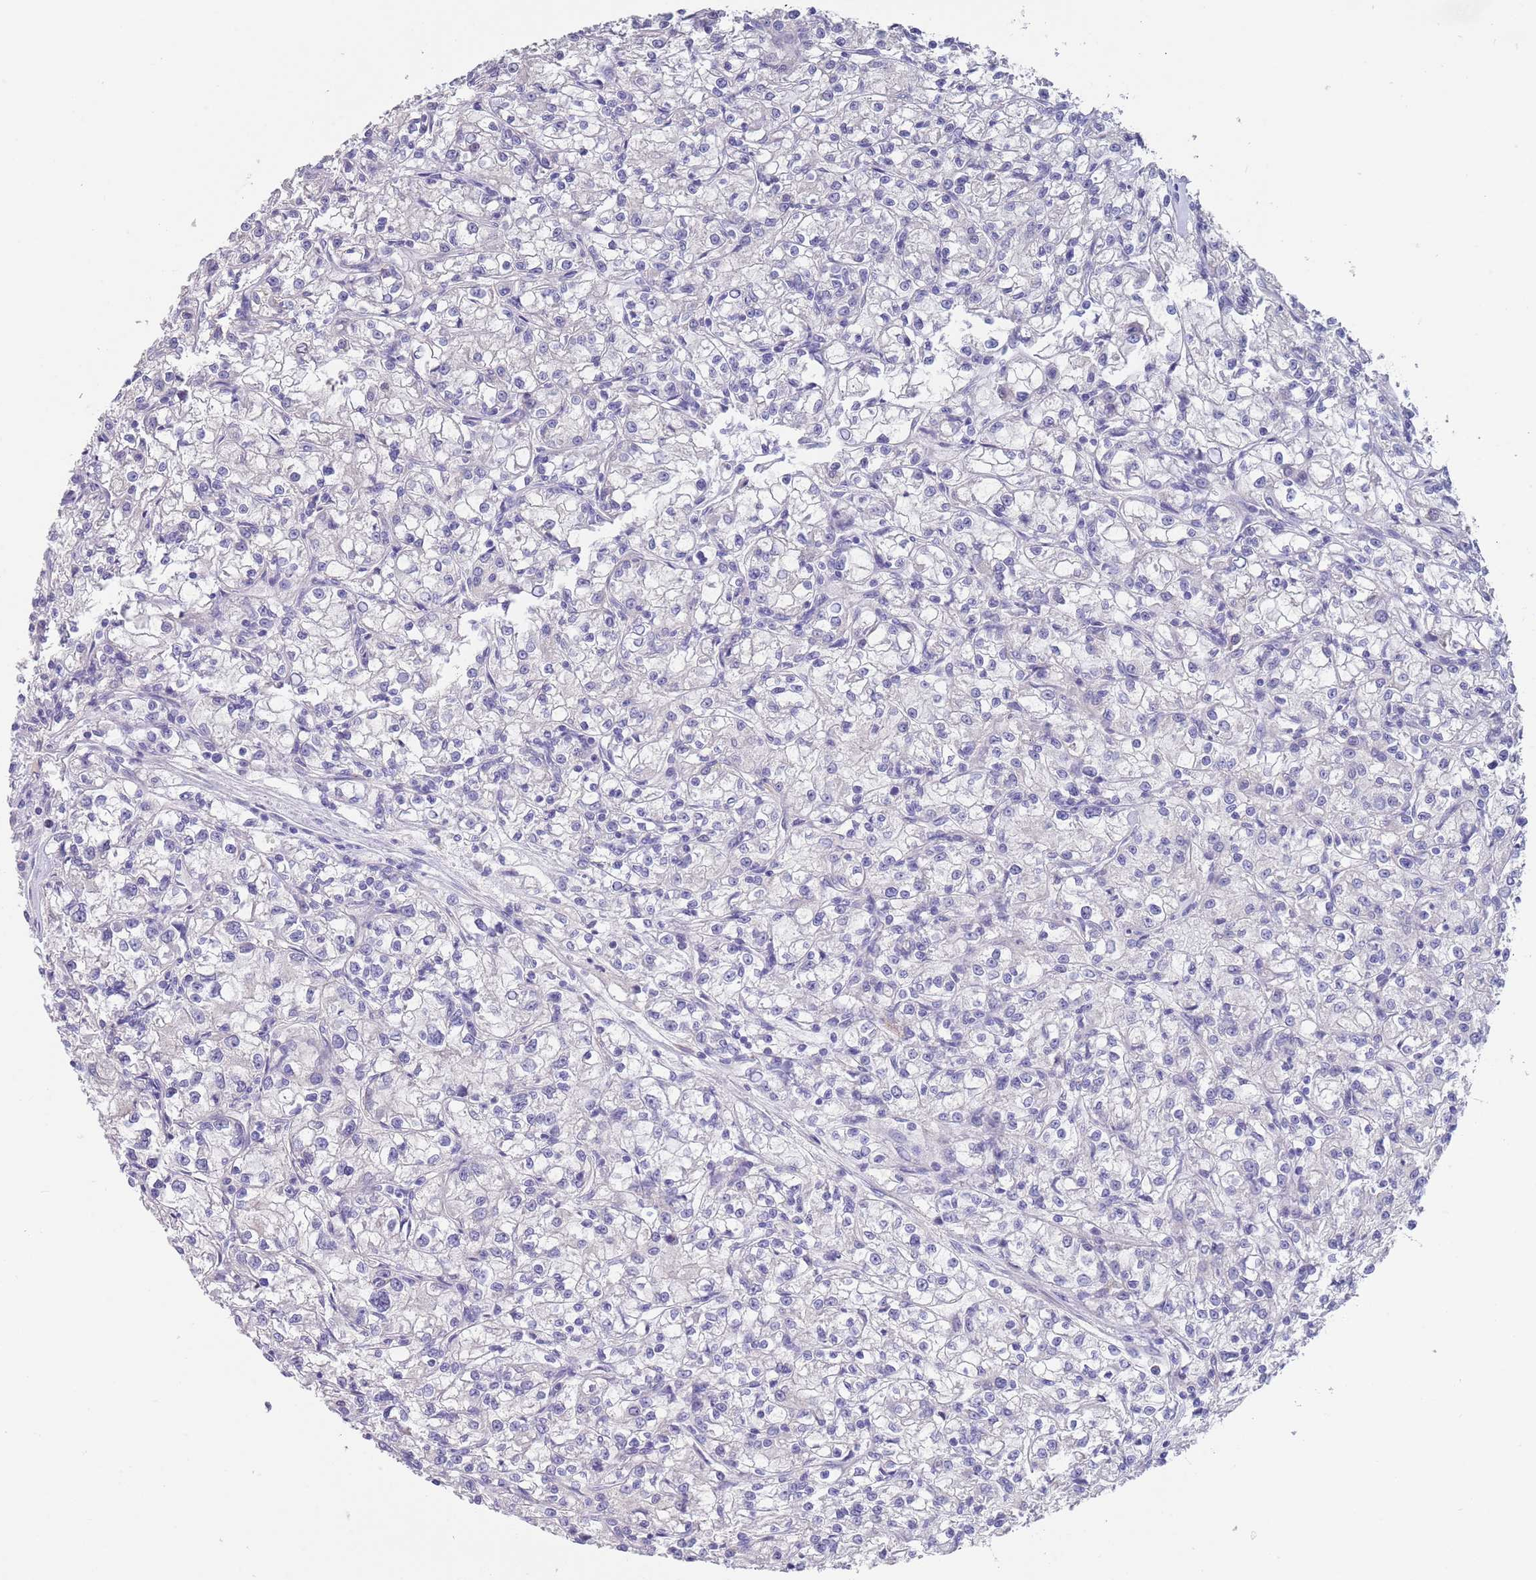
{"staining": {"intensity": "negative", "quantity": "none", "location": "none"}, "tissue": "renal cancer", "cell_type": "Tumor cells", "image_type": "cancer", "snomed": [{"axis": "morphology", "description": "Adenocarcinoma, NOS"}, {"axis": "topography", "description": "Kidney"}], "caption": "High power microscopy micrograph of an immunohistochemistry (IHC) micrograph of renal cancer (adenocarcinoma), revealing no significant expression in tumor cells.", "gene": "RNF169", "patient": {"sex": "female", "age": 59}}